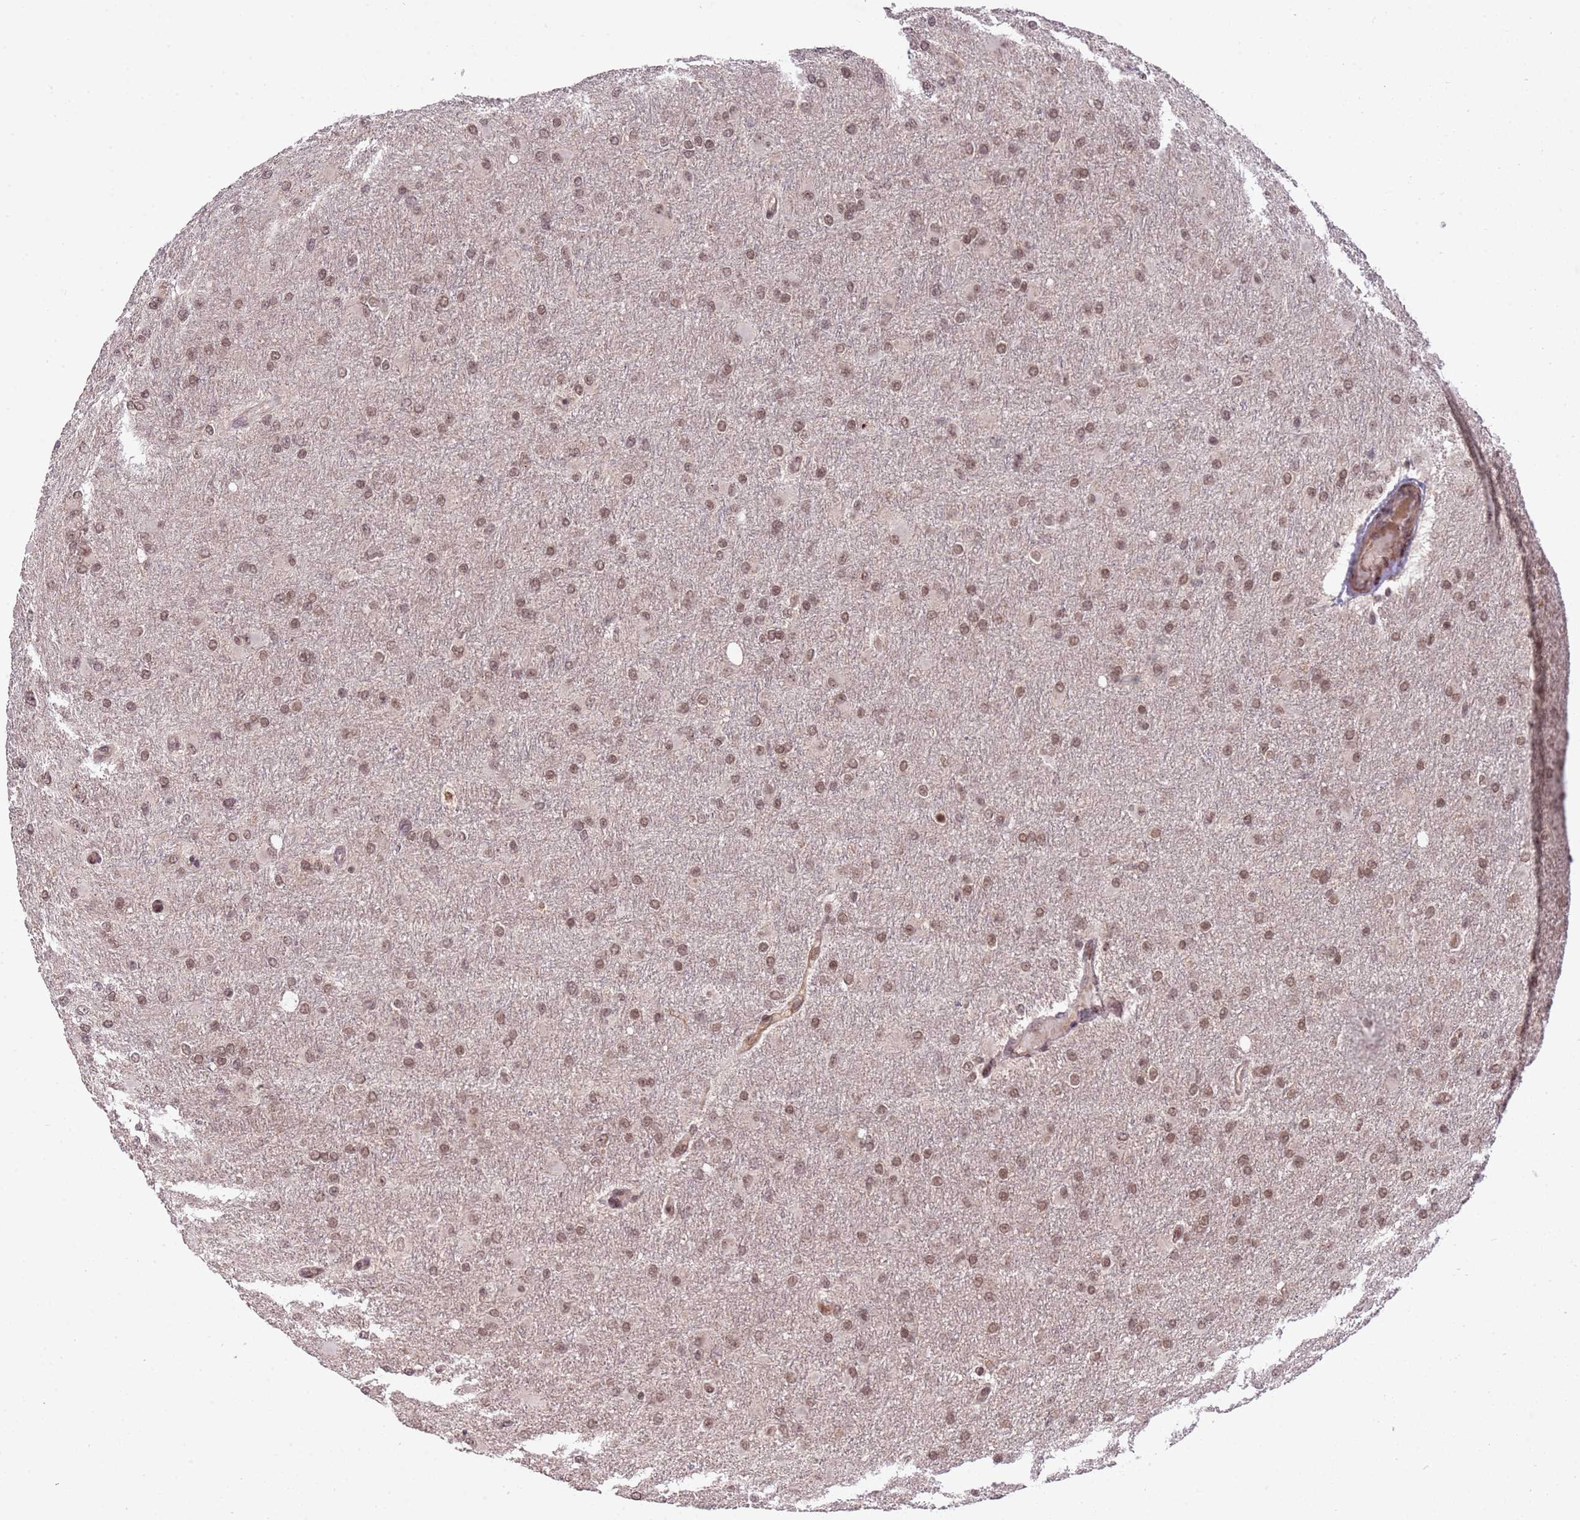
{"staining": {"intensity": "moderate", "quantity": ">75%", "location": "nuclear"}, "tissue": "glioma", "cell_type": "Tumor cells", "image_type": "cancer", "snomed": [{"axis": "morphology", "description": "Glioma, malignant, High grade"}, {"axis": "topography", "description": "Cerebral cortex"}], "caption": "Immunohistochemical staining of malignant glioma (high-grade) reveals medium levels of moderate nuclear protein staining in approximately >75% of tumor cells. The staining was performed using DAB (3,3'-diaminobenzidine), with brown indicating positive protein expression. Nuclei are stained blue with hematoxylin.", "gene": "PPM1H", "patient": {"sex": "female", "age": 36}}